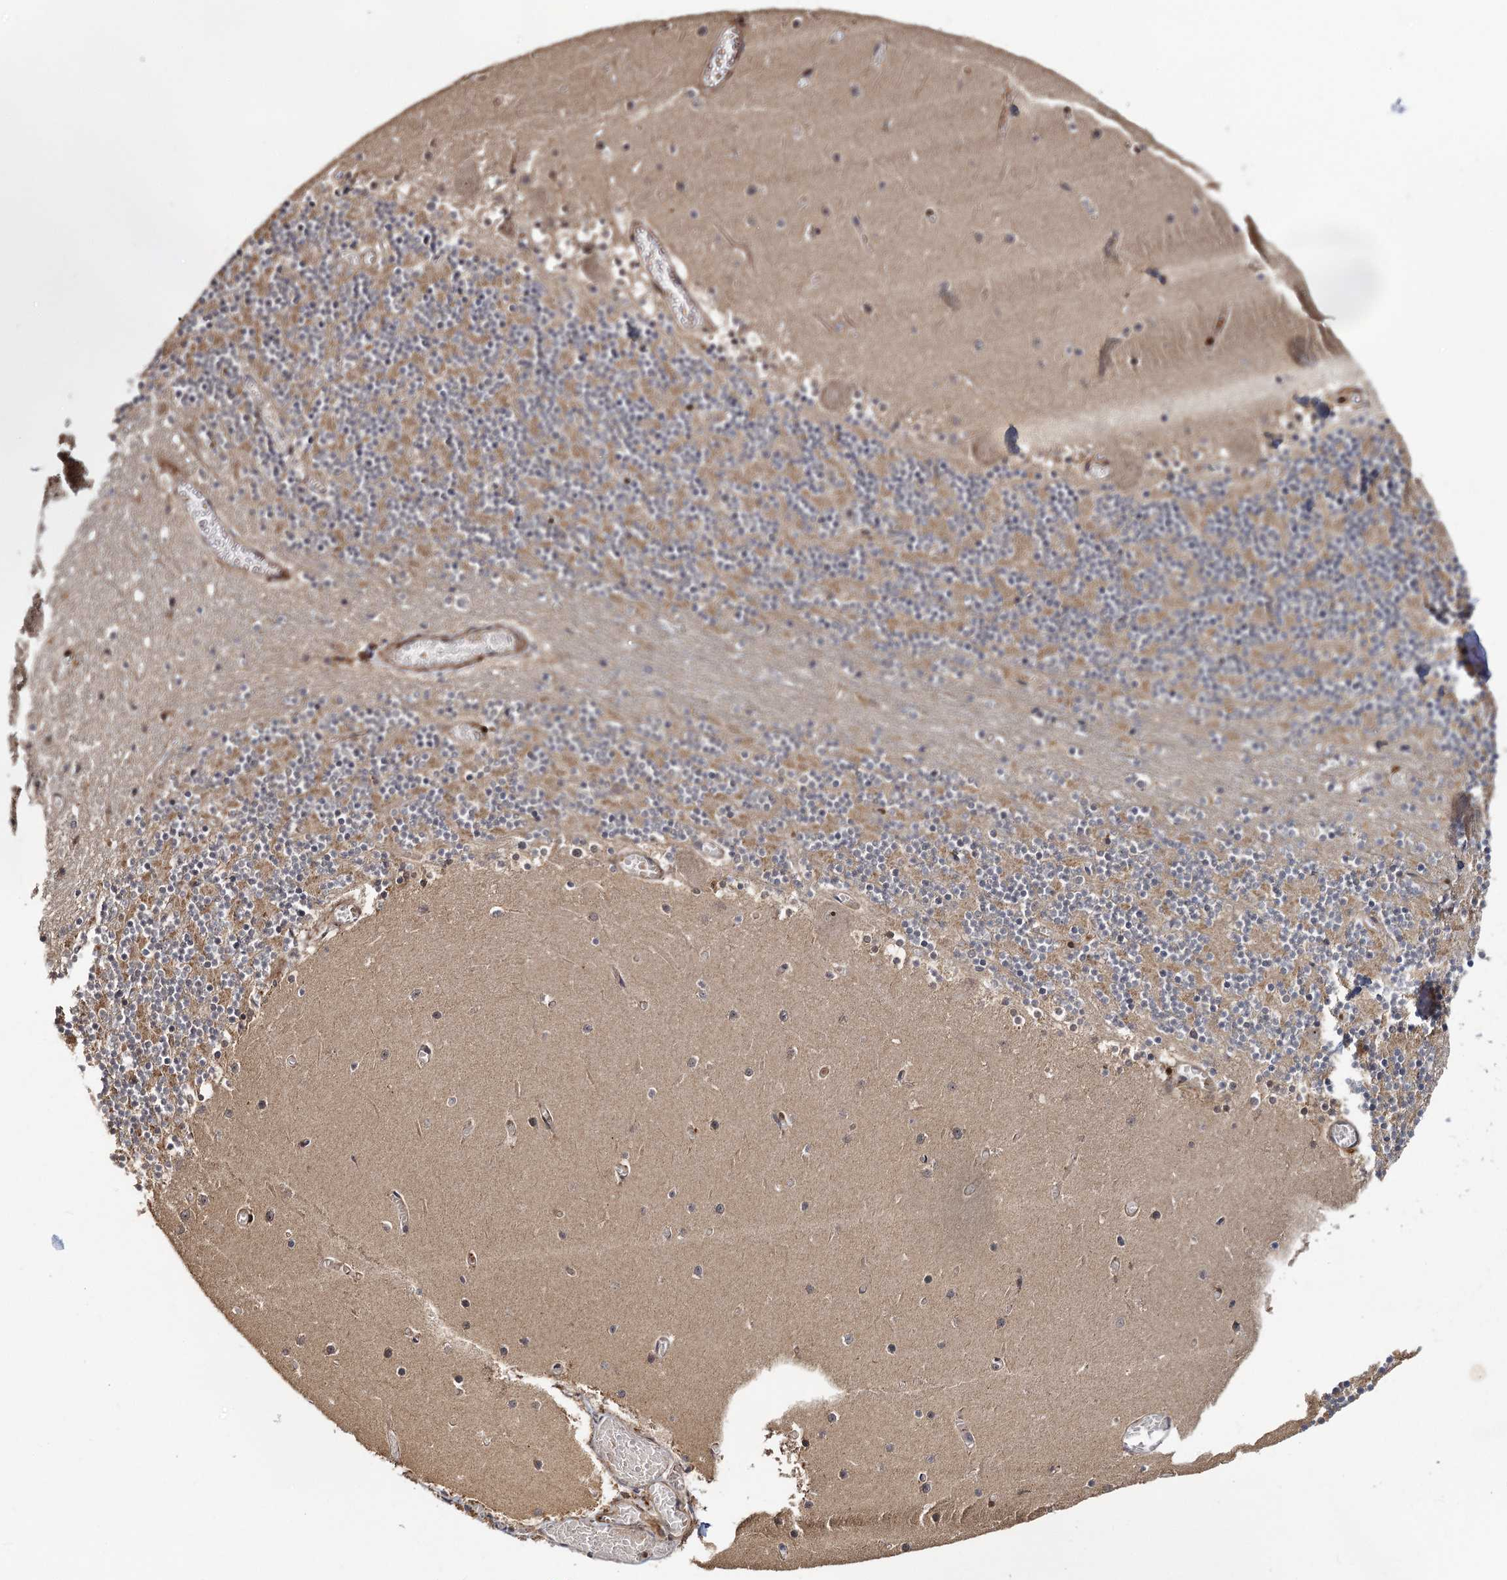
{"staining": {"intensity": "moderate", "quantity": "25%-75%", "location": "cytoplasmic/membranous"}, "tissue": "cerebellum", "cell_type": "Cells in granular layer", "image_type": "normal", "snomed": [{"axis": "morphology", "description": "Normal tissue, NOS"}, {"axis": "topography", "description": "Cerebellum"}], "caption": "A medium amount of moderate cytoplasmic/membranous staining is appreciated in approximately 25%-75% of cells in granular layer in unremarkable cerebellum. Using DAB (brown) and hematoxylin (blue) stains, captured at high magnification using brightfield microscopy.", "gene": "PIK3C2A", "patient": {"sex": "female", "age": 28}}